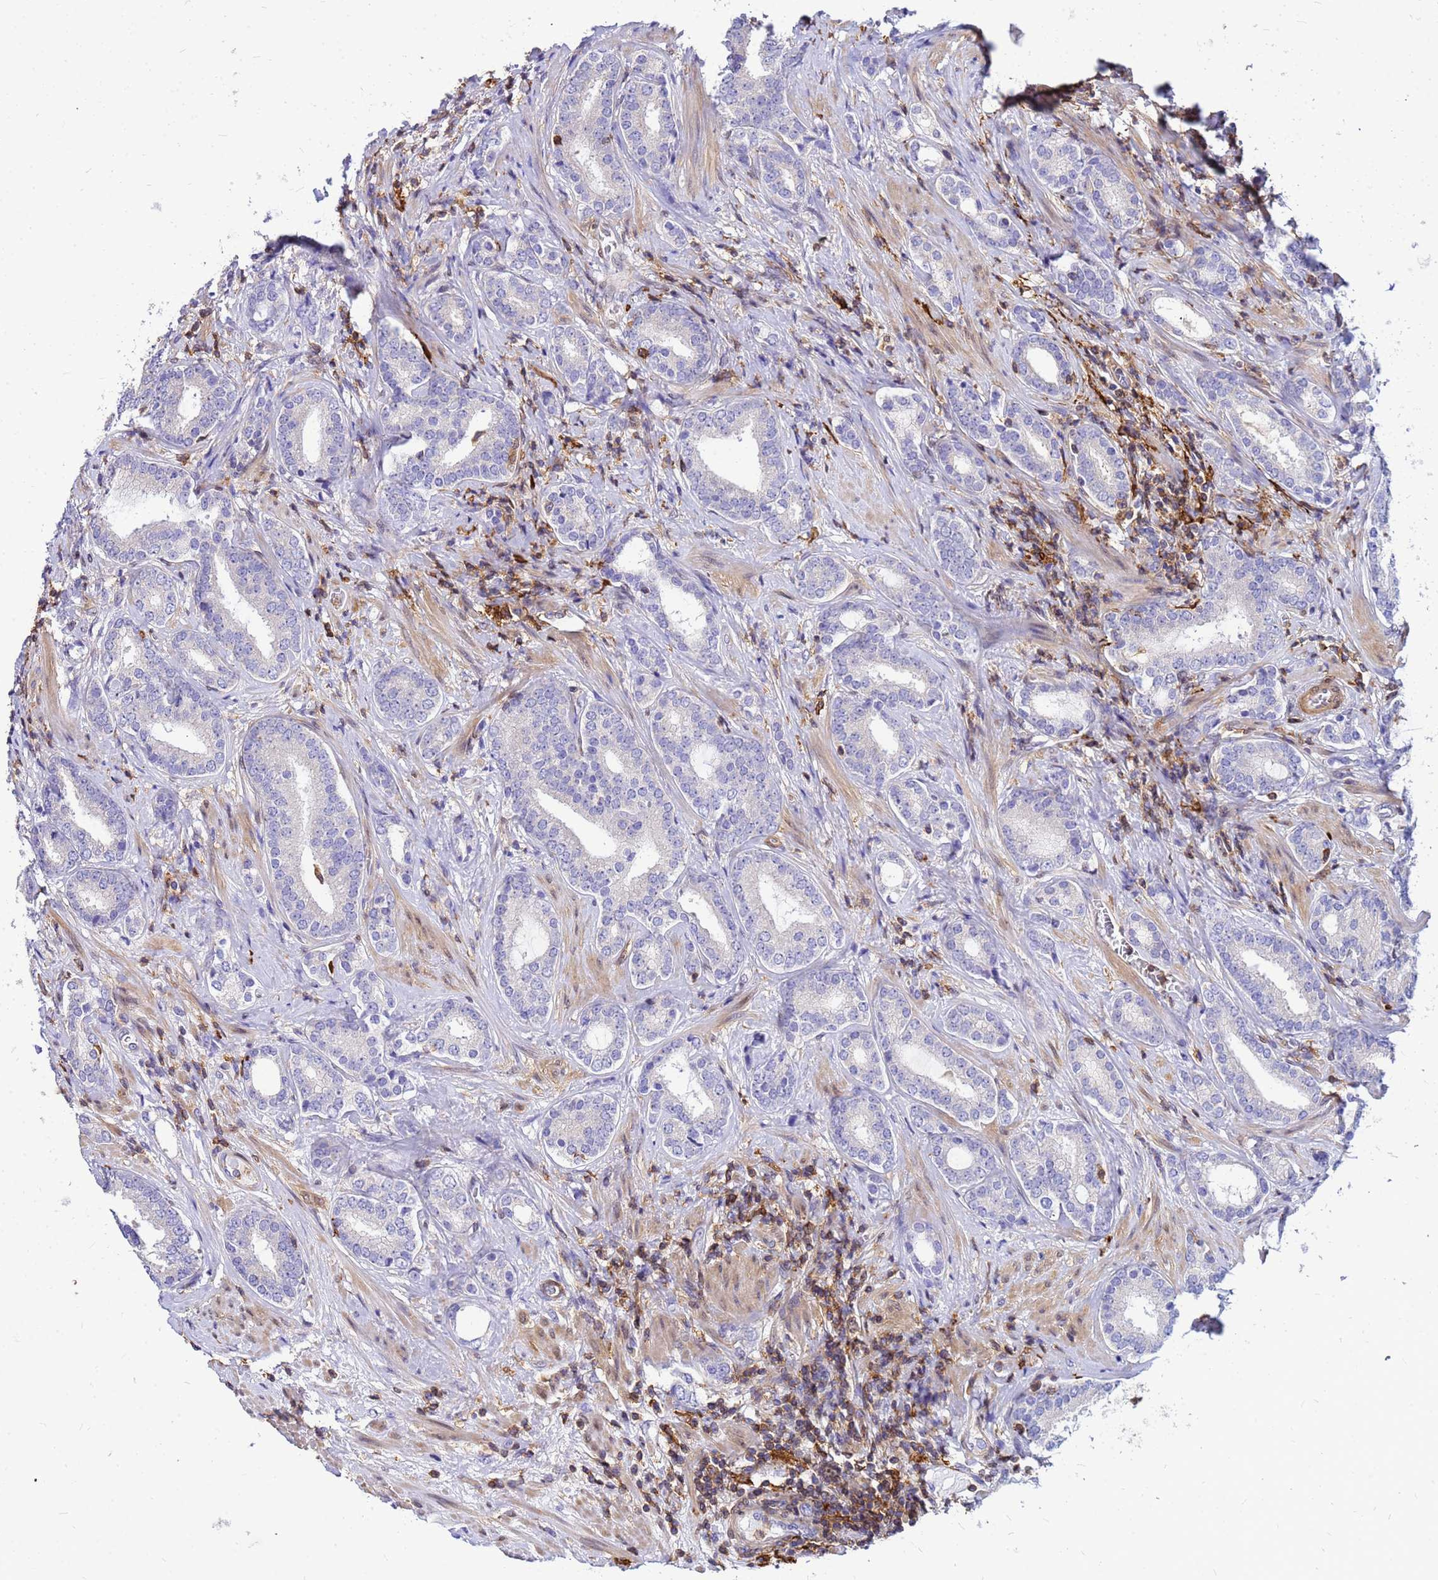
{"staining": {"intensity": "negative", "quantity": "none", "location": "none"}, "tissue": "prostate cancer", "cell_type": "Tumor cells", "image_type": "cancer", "snomed": [{"axis": "morphology", "description": "Adenocarcinoma, High grade"}, {"axis": "topography", "description": "Prostate"}], "caption": "Tumor cells show no significant protein expression in prostate high-grade adenocarcinoma. The staining is performed using DAB (3,3'-diaminobenzidine) brown chromogen with nuclei counter-stained in using hematoxylin.", "gene": "DBNDD2", "patient": {"sex": "male", "age": 63}}